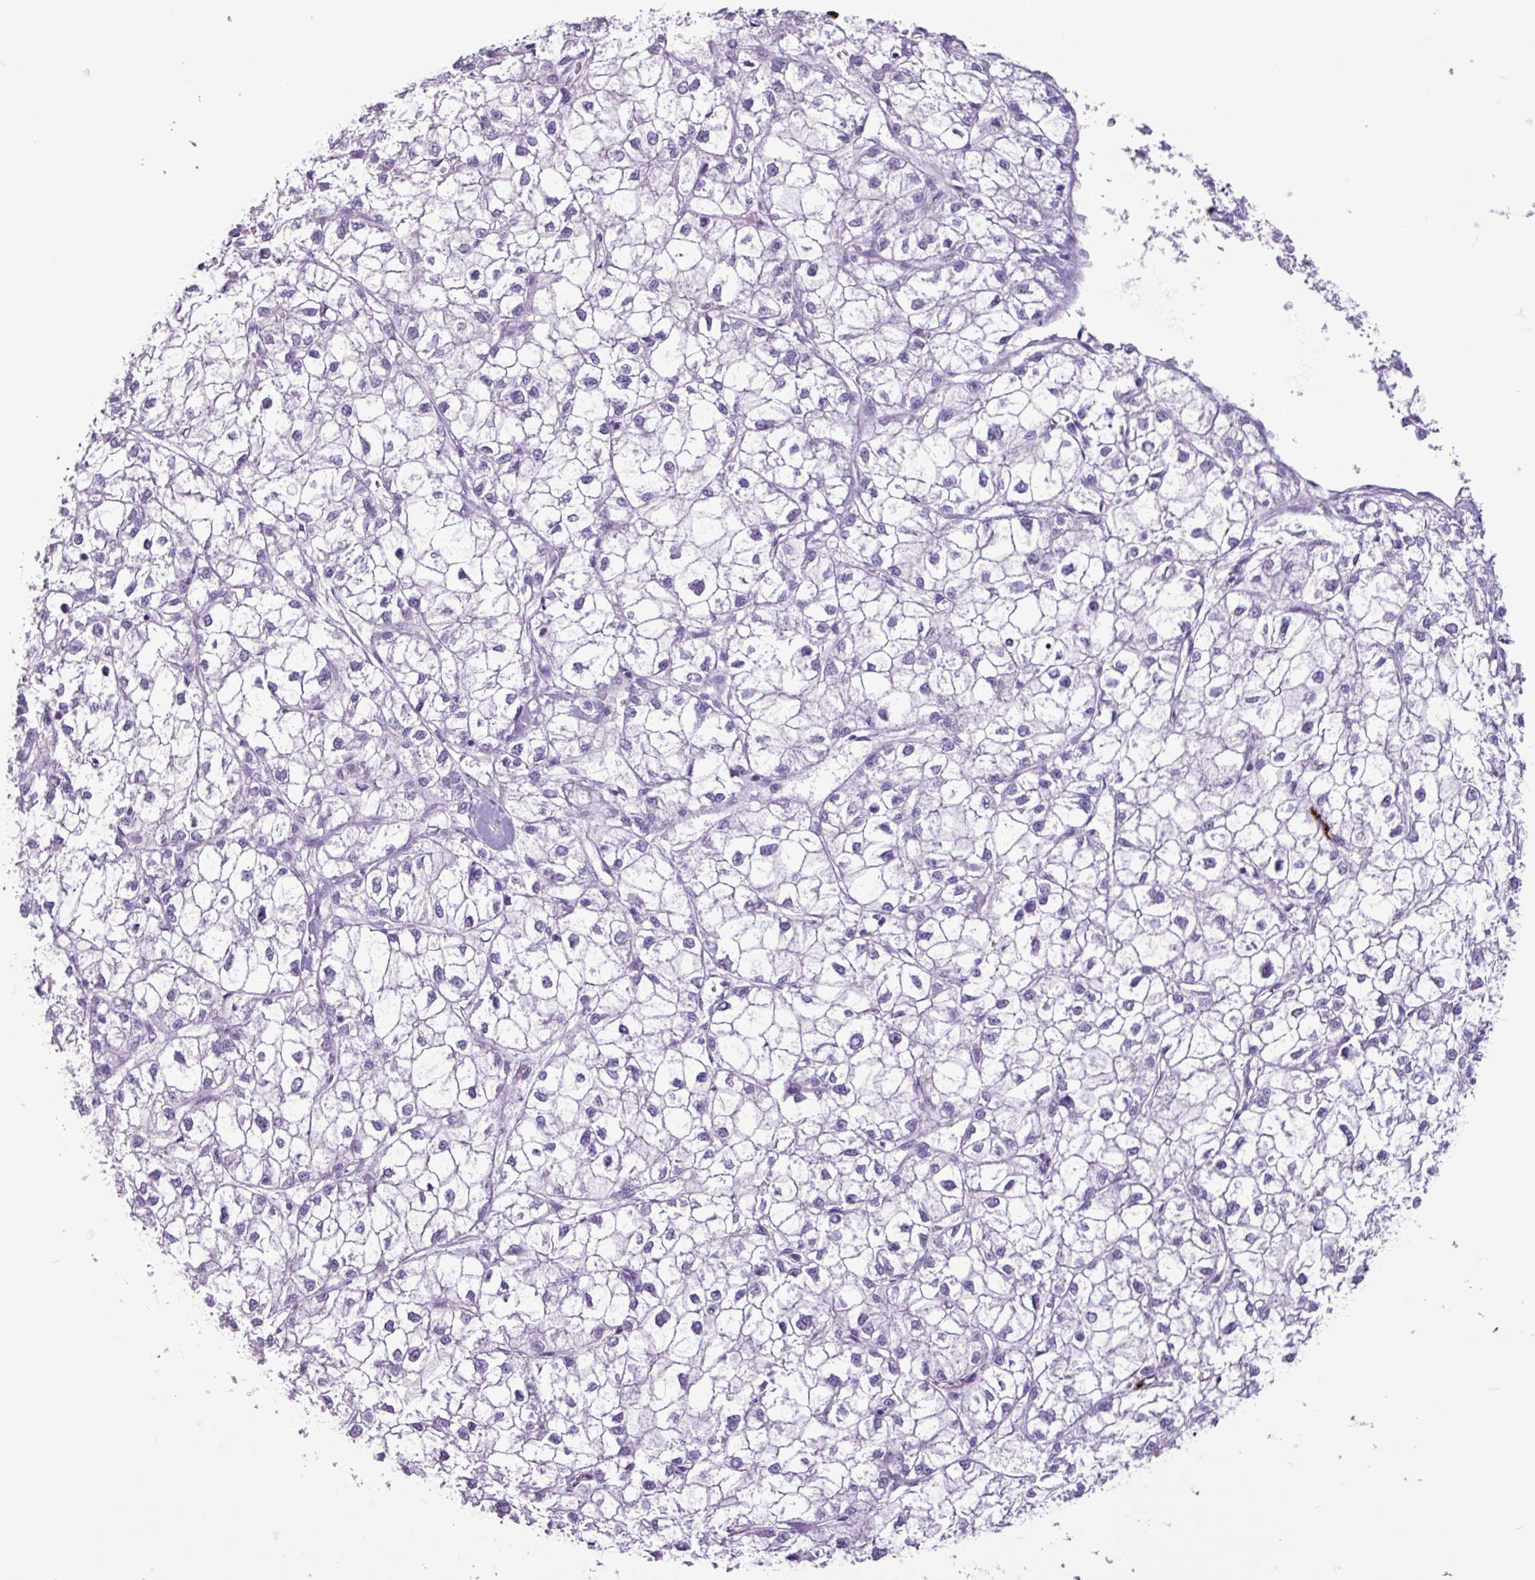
{"staining": {"intensity": "negative", "quantity": "none", "location": "none"}, "tissue": "liver cancer", "cell_type": "Tumor cells", "image_type": "cancer", "snomed": [{"axis": "morphology", "description": "Carcinoma, Hepatocellular, NOS"}, {"axis": "topography", "description": "Liver"}], "caption": "Tumor cells show no significant protein staining in hepatocellular carcinoma (liver).", "gene": "TMEM178A", "patient": {"sex": "female", "age": 43}}